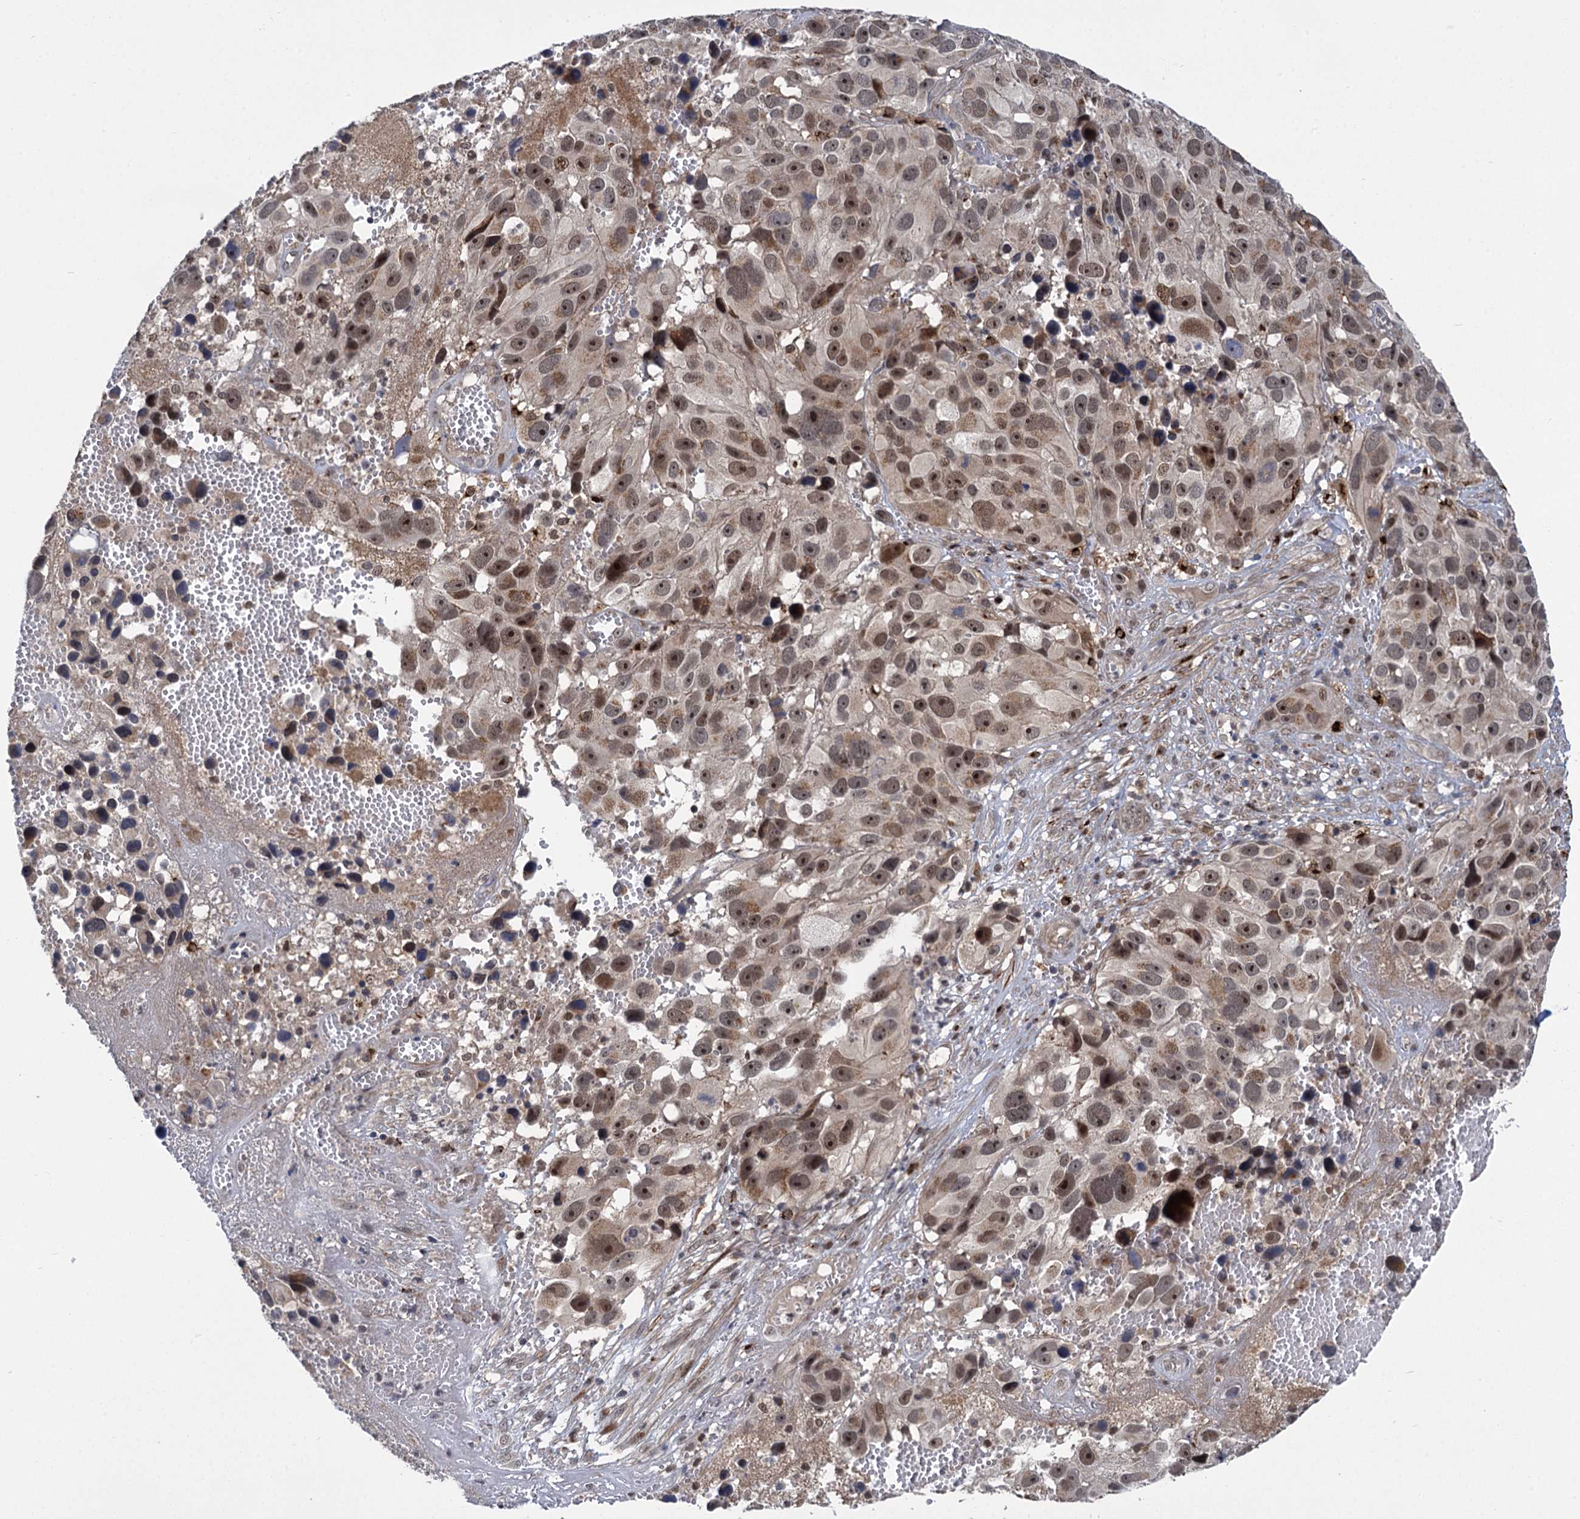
{"staining": {"intensity": "moderate", "quantity": ">75%", "location": "cytoplasmic/membranous,nuclear"}, "tissue": "melanoma", "cell_type": "Tumor cells", "image_type": "cancer", "snomed": [{"axis": "morphology", "description": "Malignant melanoma, NOS"}, {"axis": "topography", "description": "Skin"}], "caption": "A brown stain highlights moderate cytoplasmic/membranous and nuclear staining of a protein in human melanoma tumor cells.", "gene": "GAL3ST4", "patient": {"sex": "male", "age": 84}}